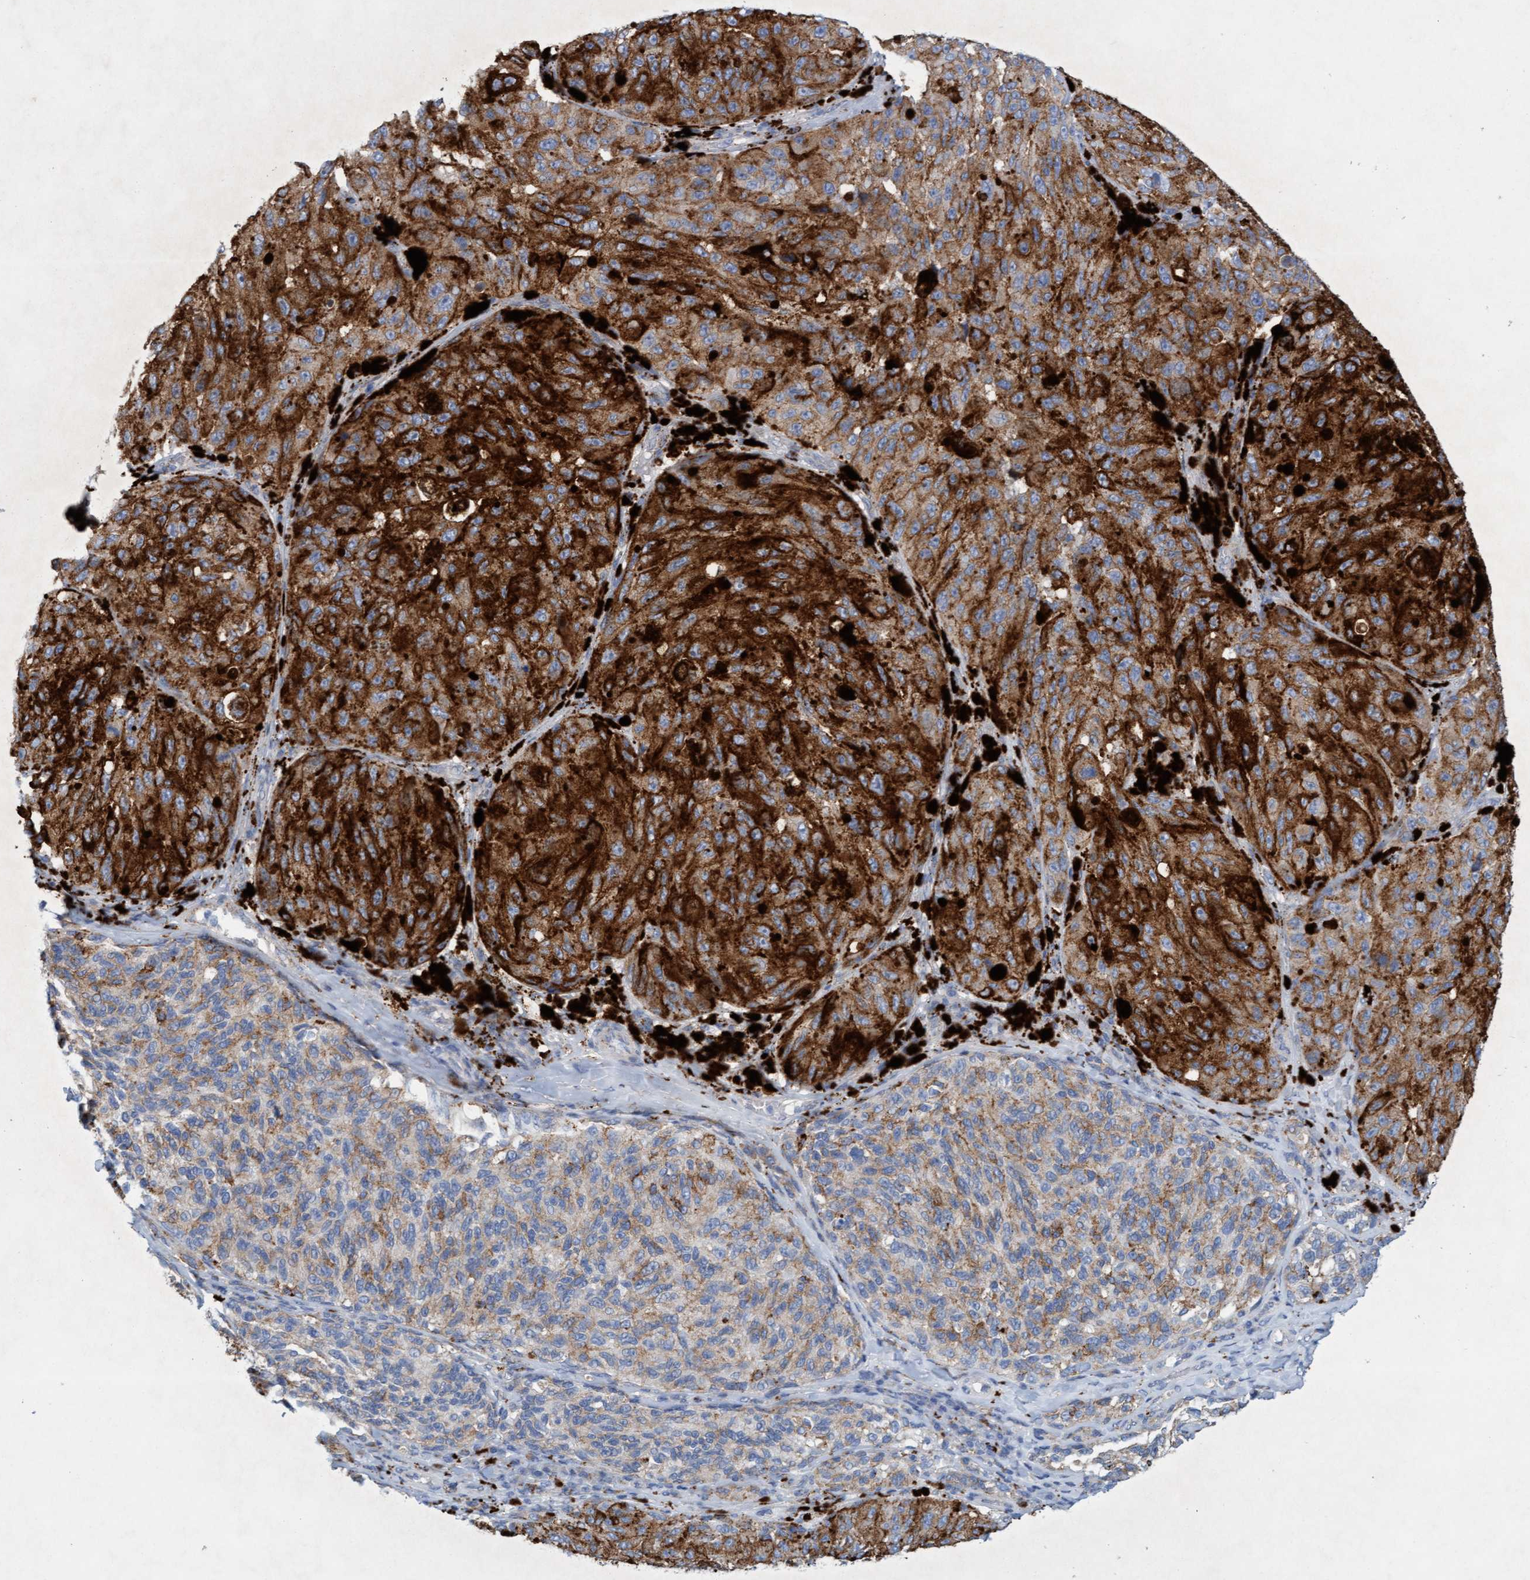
{"staining": {"intensity": "strong", "quantity": ">75%", "location": "cytoplasmic/membranous"}, "tissue": "melanoma", "cell_type": "Tumor cells", "image_type": "cancer", "snomed": [{"axis": "morphology", "description": "Malignant melanoma, NOS"}, {"axis": "topography", "description": "Skin"}], "caption": "The micrograph displays staining of melanoma, revealing strong cytoplasmic/membranous protein expression (brown color) within tumor cells. (IHC, brightfield microscopy, high magnification).", "gene": "SGSH", "patient": {"sex": "female", "age": 73}}